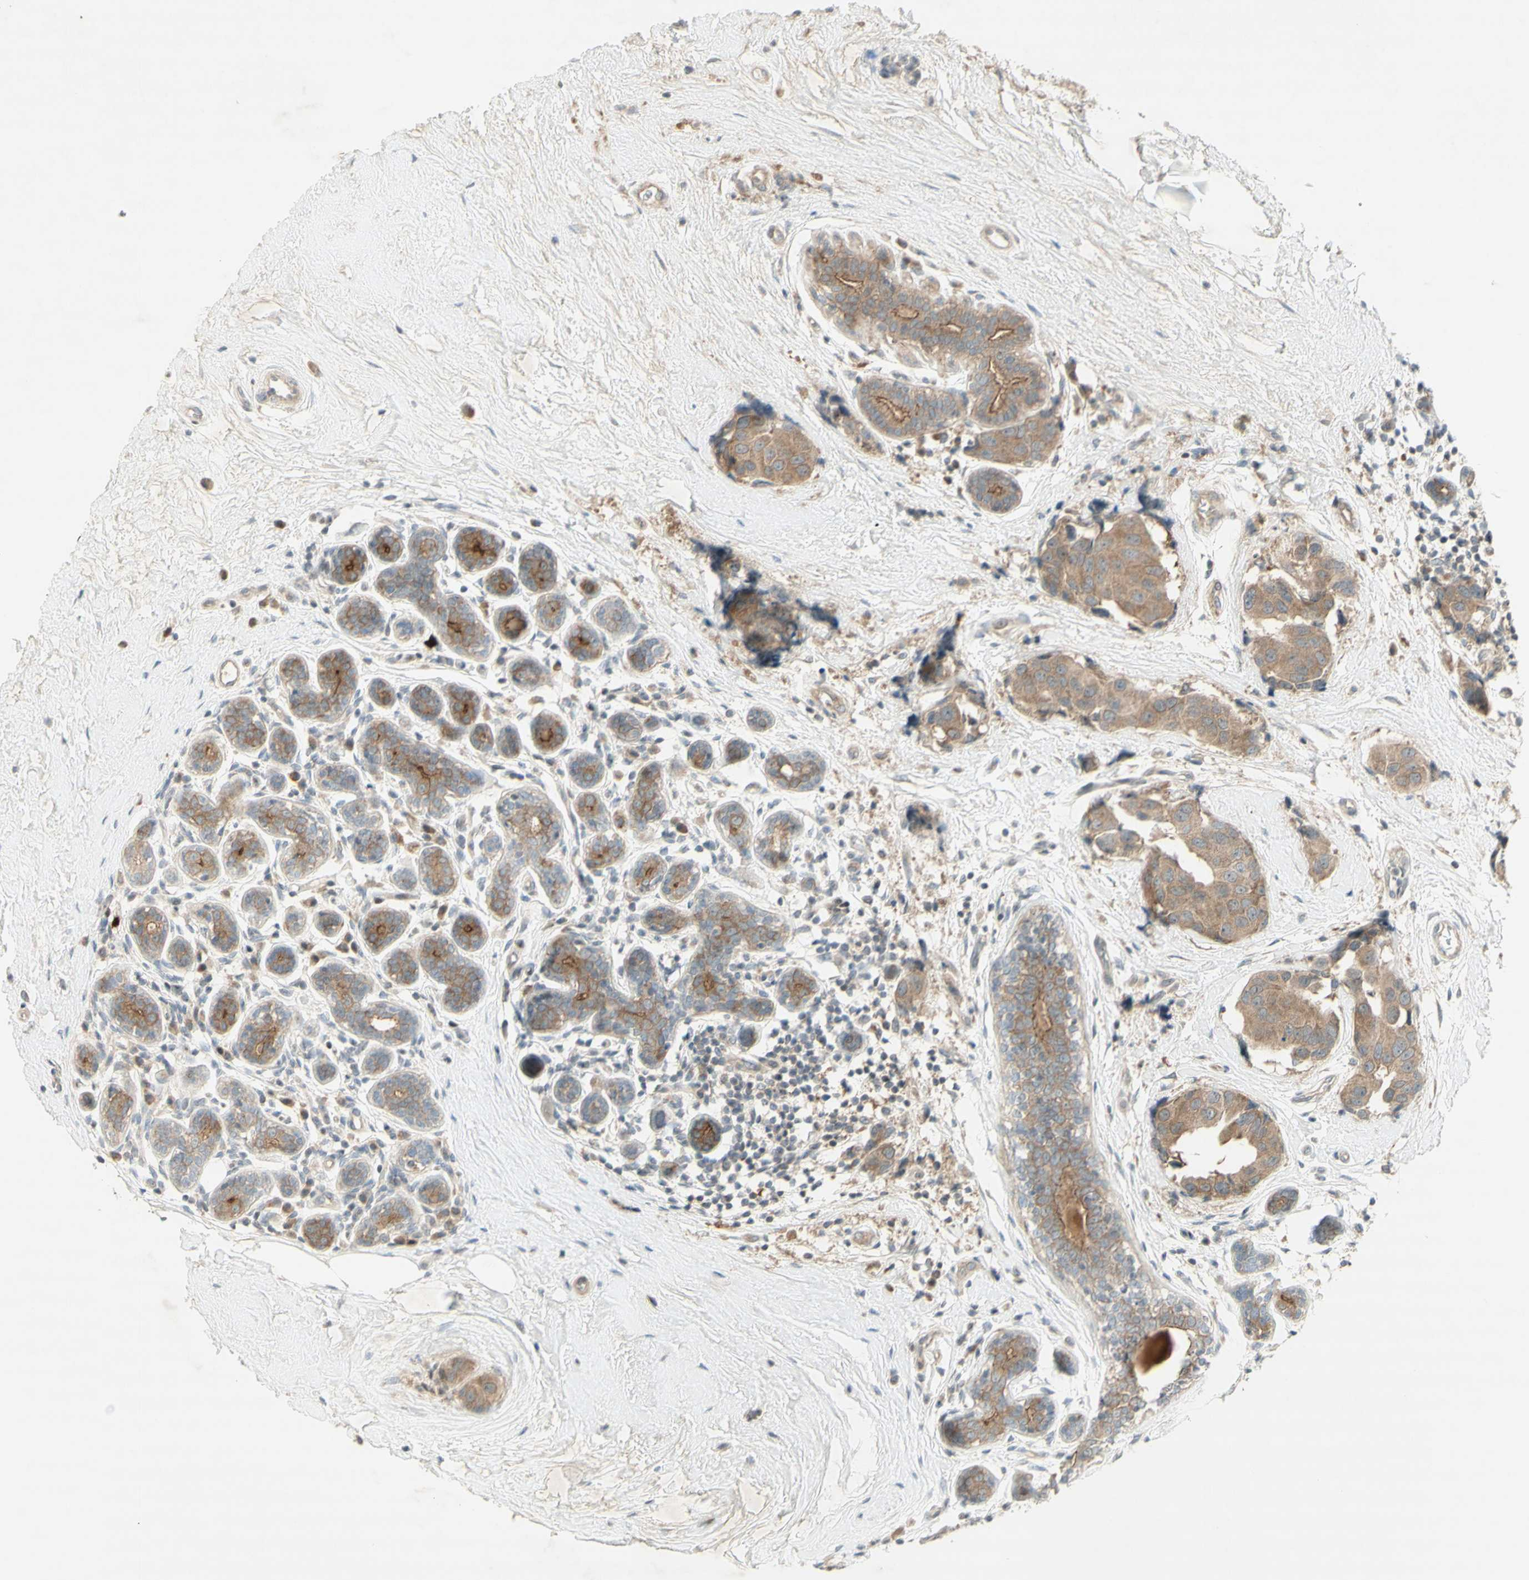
{"staining": {"intensity": "moderate", "quantity": ">75%", "location": "cytoplasmic/membranous"}, "tissue": "breast cancer", "cell_type": "Tumor cells", "image_type": "cancer", "snomed": [{"axis": "morphology", "description": "Normal tissue, NOS"}, {"axis": "morphology", "description": "Duct carcinoma"}, {"axis": "topography", "description": "Breast"}], "caption": "Approximately >75% of tumor cells in breast cancer exhibit moderate cytoplasmic/membranous protein staining as visualized by brown immunohistochemical staining.", "gene": "ETF1", "patient": {"sex": "female", "age": 39}}